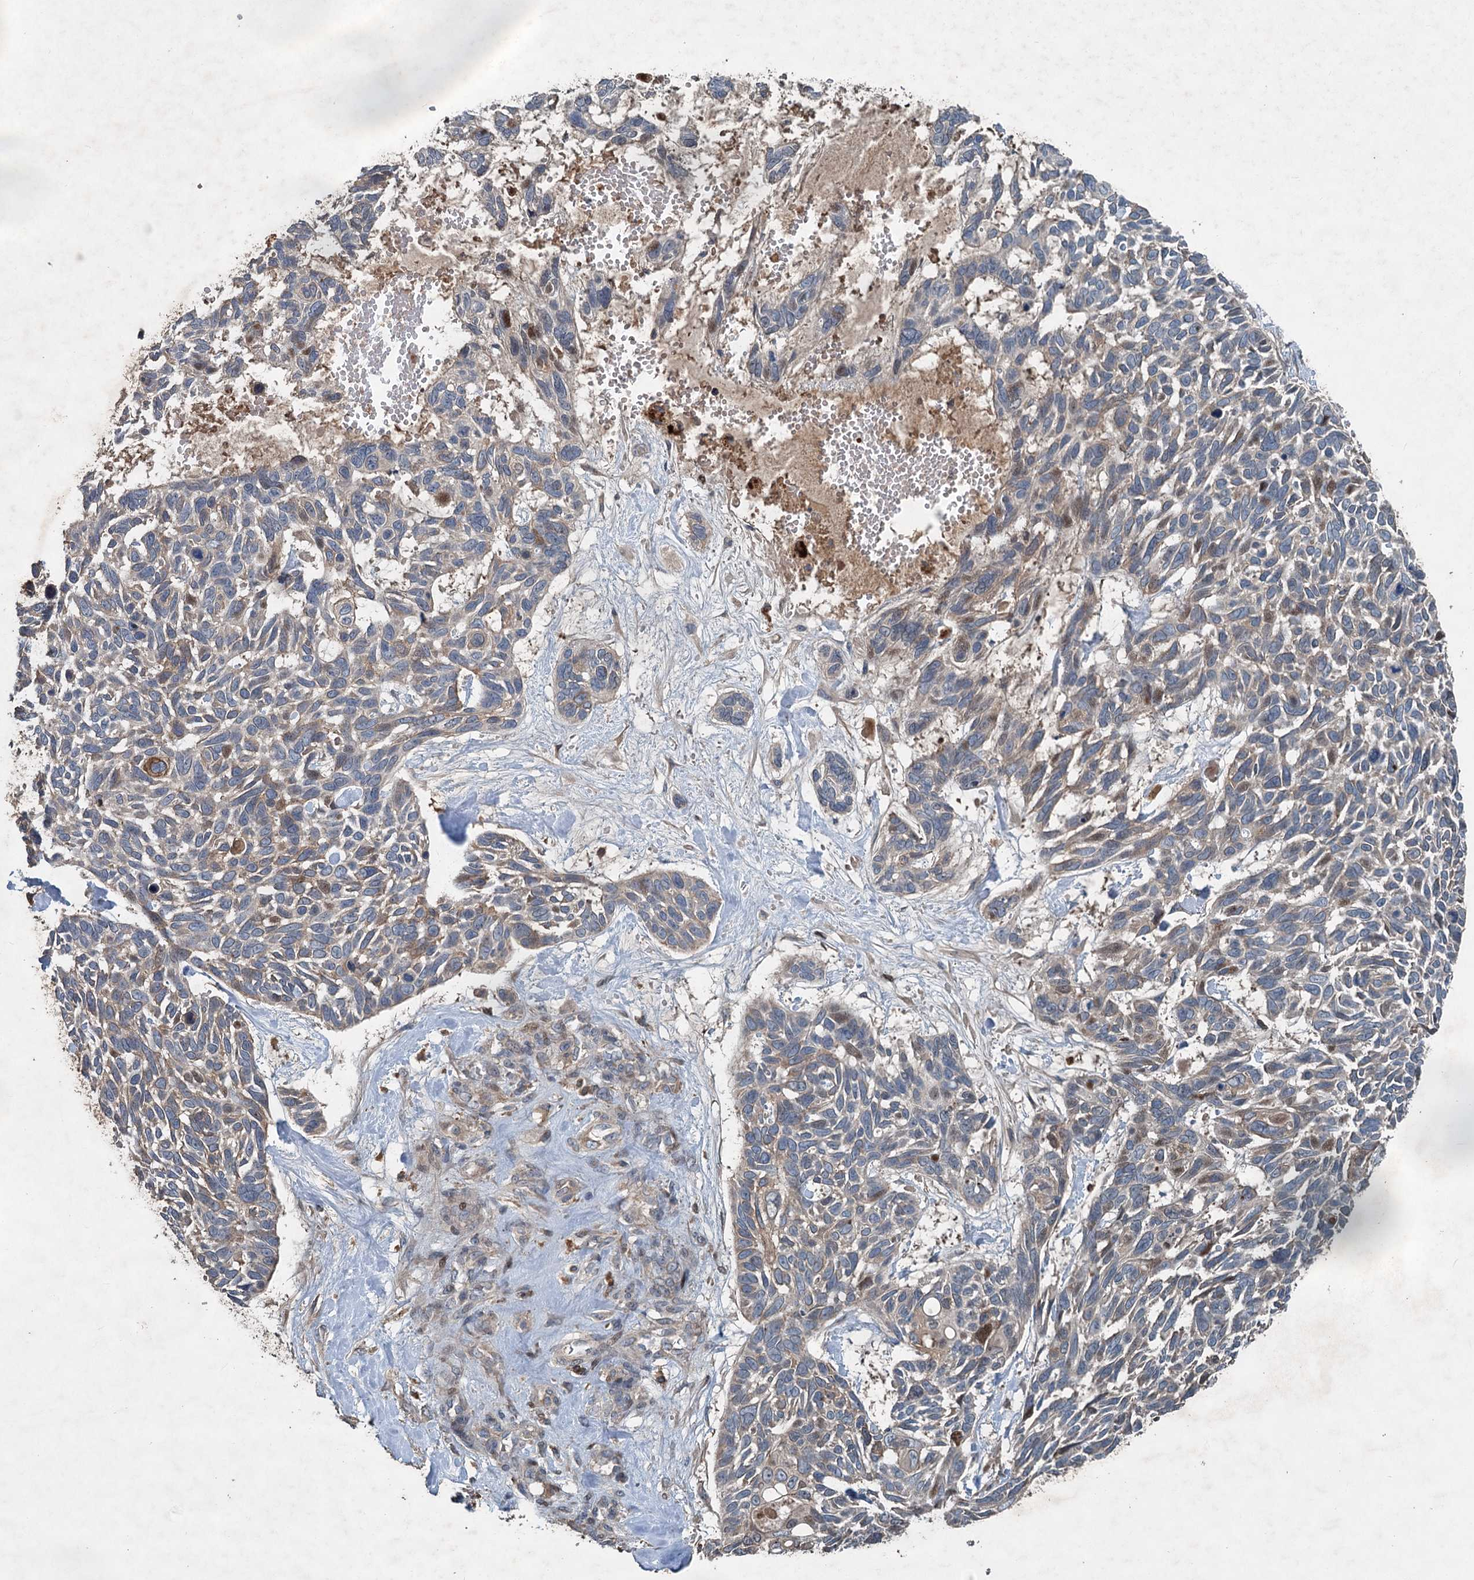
{"staining": {"intensity": "weak", "quantity": "25%-75%", "location": "cytoplasmic/membranous"}, "tissue": "skin cancer", "cell_type": "Tumor cells", "image_type": "cancer", "snomed": [{"axis": "morphology", "description": "Basal cell carcinoma"}, {"axis": "topography", "description": "Skin"}], "caption": "Protein expression analysis of human skin cancer (basal cell carcinoma) reveals weak cytoplasmic/membranous staining in approximately 25%-75% of tumor cells. (DAB = brown stain, brightfield microscopy at high magnification).", "gene": "TAPBPL", "patient": {"sex": "male", "age": 88}}